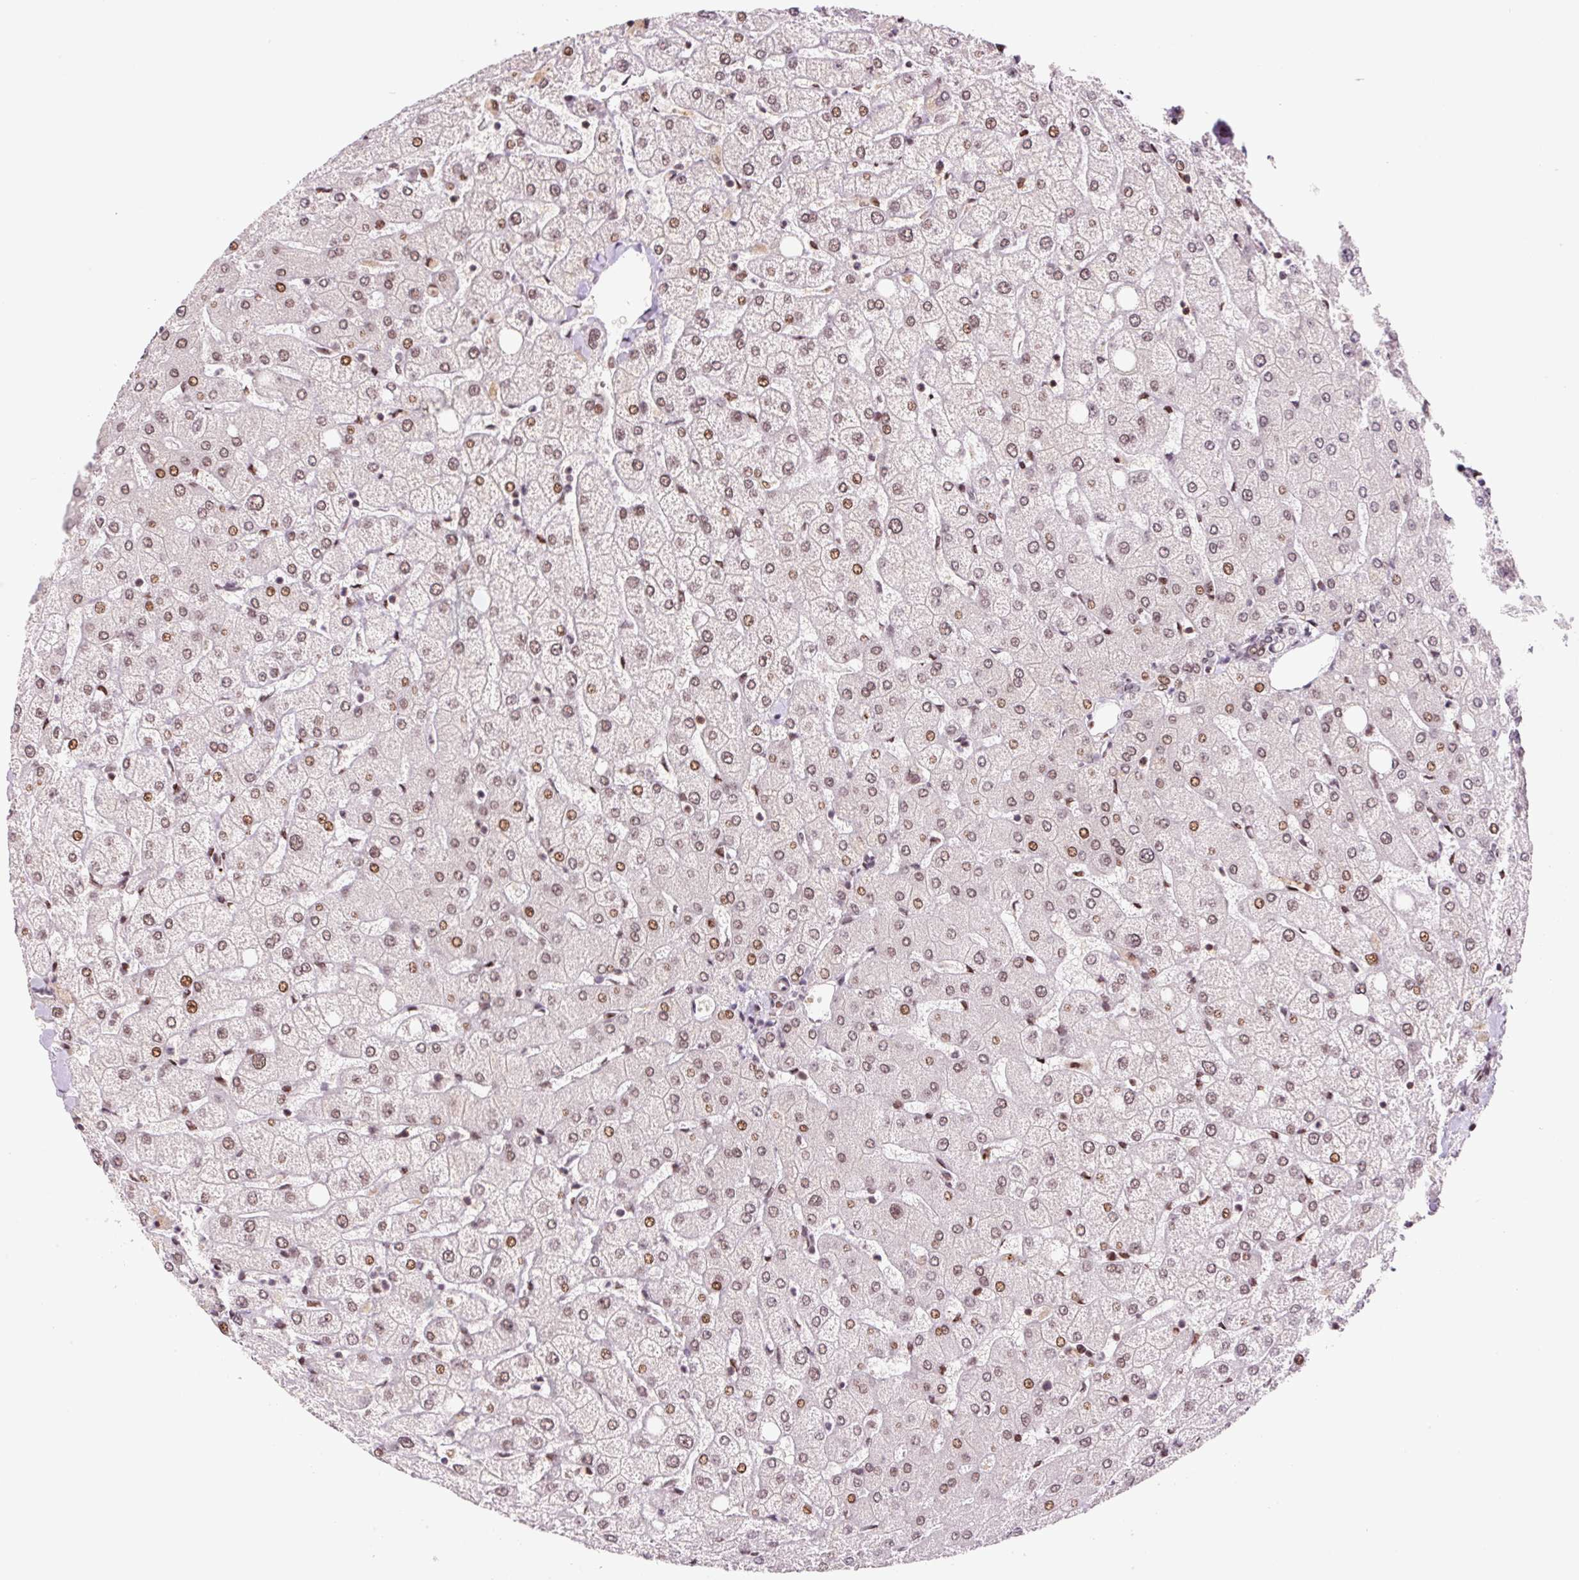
{"staining": {"intensity": "moderate", "quantity": "25%-75%", "location": "nuclear"}, "tissue": "liver", "cell_type": "Cholangiocytes", "image_type": "normal", "snomed": [{"axis": "morphology", "description": "Normal tissue, NOS"}, {"axis": "topography", "description": "Liver"}], "caption": "A photomicrograph showing moderate nuclear staining in approximately 25%-75% of cholangiocytes in benign liver, as visualized by brown immunohistochemical staining.", "gene": "CCNL2", "patient": {"sex": "female", "age": 54}}